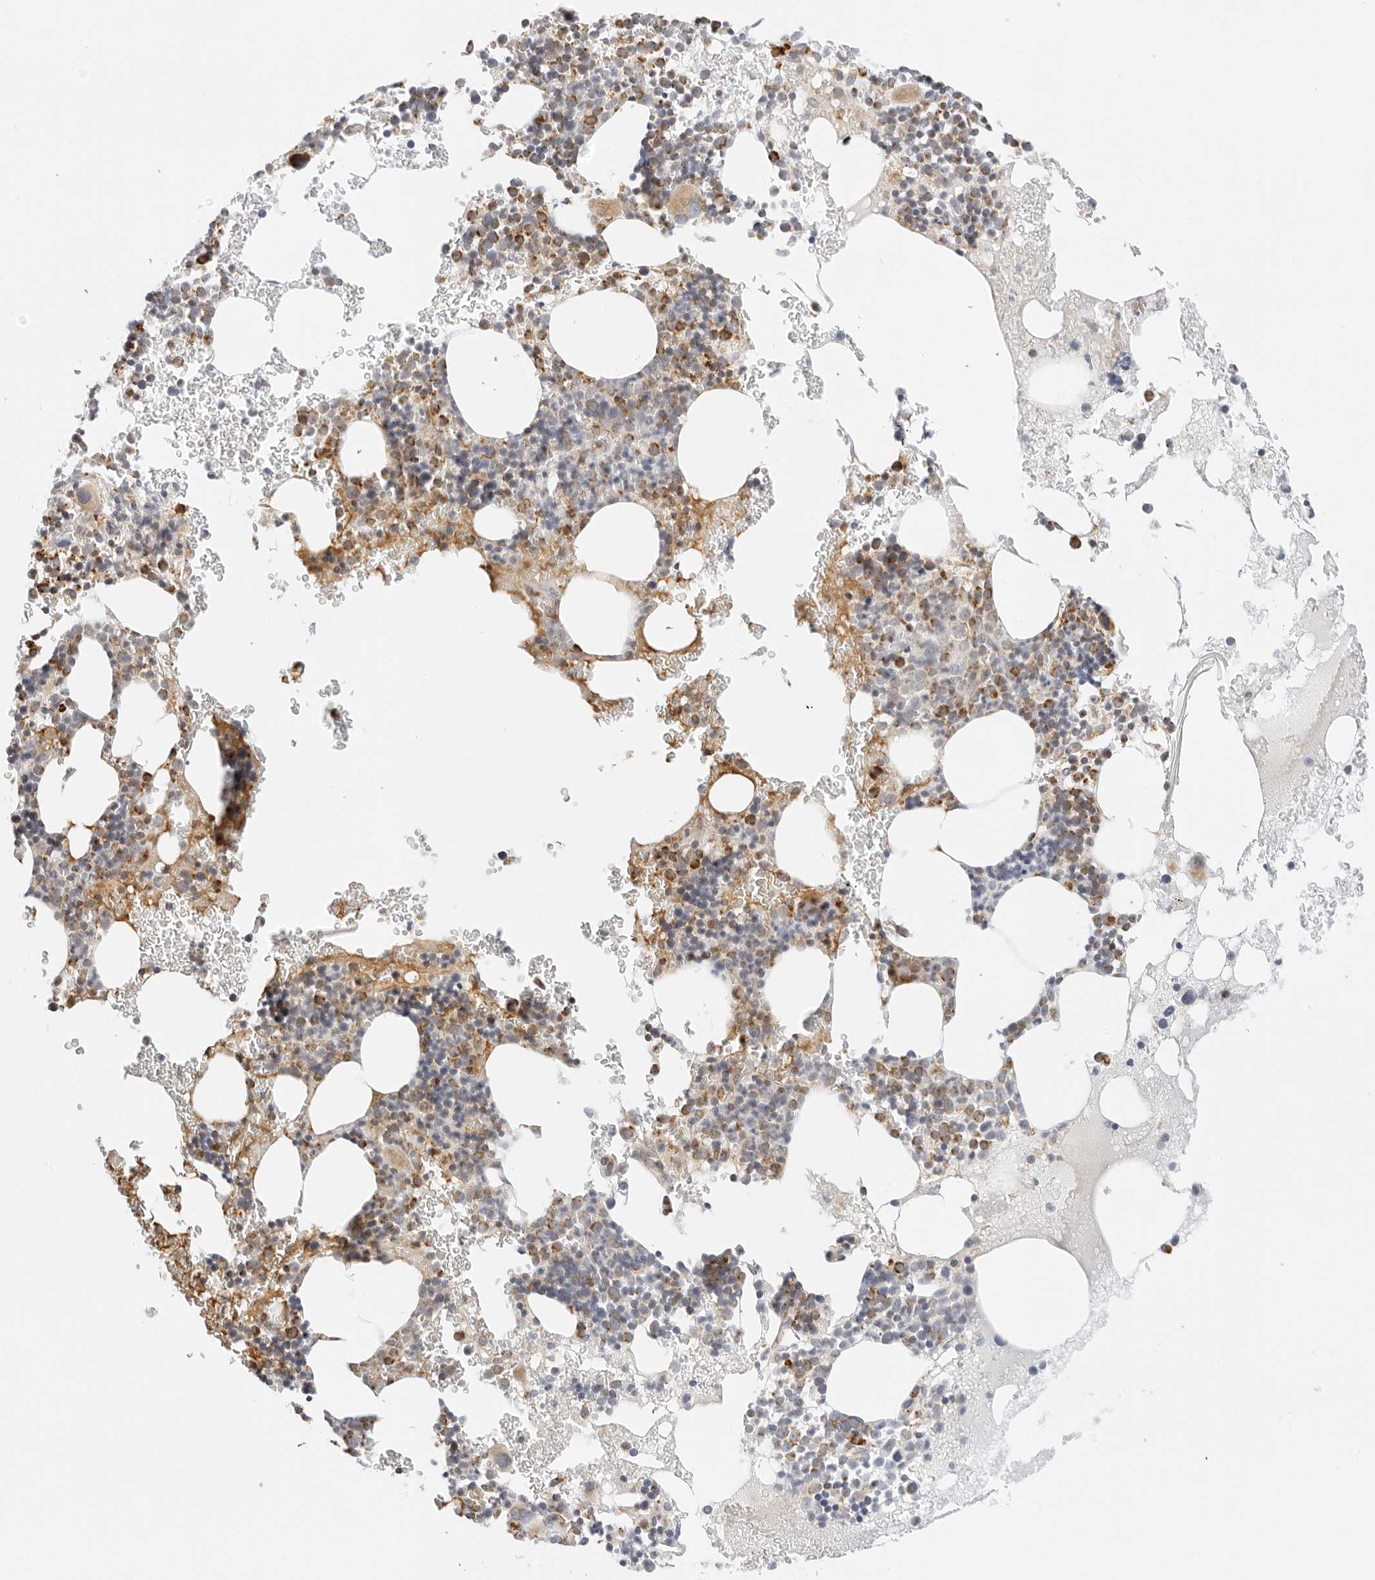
{"staining": {"intensity": "weak", "quantity": ">75%", "location": "cytoplasmic/membranous"}, "tissue": "bone marrow", "cell_type": "Hematopoietic cells", "image_type": "normal", "snomed": [{"axis": "morphology", "description": "Normal tissue, NOS"}, {"axis": "topography", "description": "Bone marrow"}], "caption": "The micrograph reveals staining of unremarkable bone marrow, revealing weak cytoplasmic/membranous protein staining (brown color) within hematopoietic cells.", "gene": "RC3H1", "patient": {"sex": "male", "age": 73}}